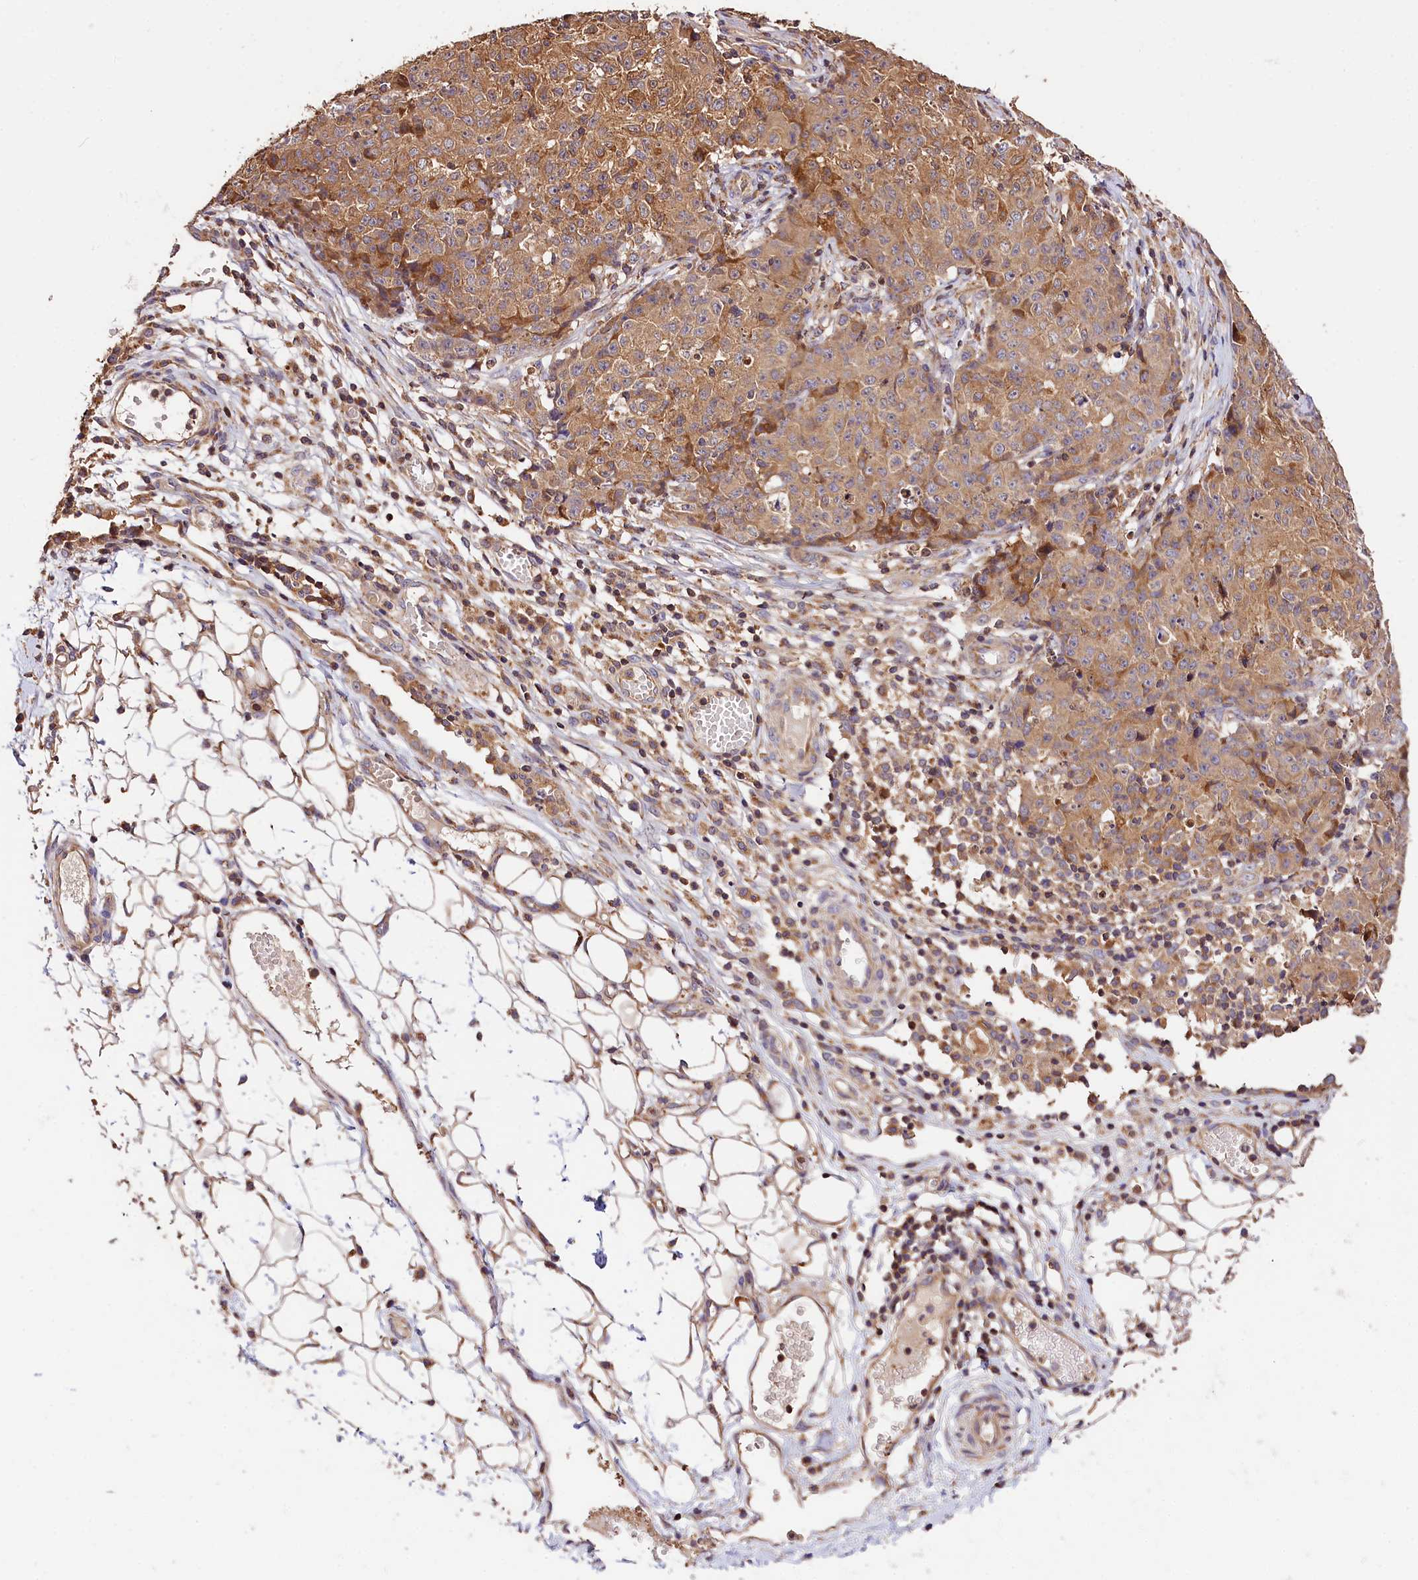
{"staining": {"intensity": "moderate", "quantity": ">75%", "location": "cytoplasmic/membranous"}, "tissue": "ovarian cancer", "cell_type": "Tumor cells", "image_type": "cancer", "snomed": [{"axis": "morphology", "description": "Carcinoma, endometroid"}, {"axis": "topography", "description": "Ovary"}], "caption": "DAB (3,3'-diaminobenzidine) immunohistochemical staining of ovarian cancer reveals moderate cytoplasmic/membranous protein positivity in approximately >75% of tumor cells. The protein is shown in brown color, while the nuclei are stained blue.", "gene": "KPTN", "patient": {"sex": "female", "age": 42}}